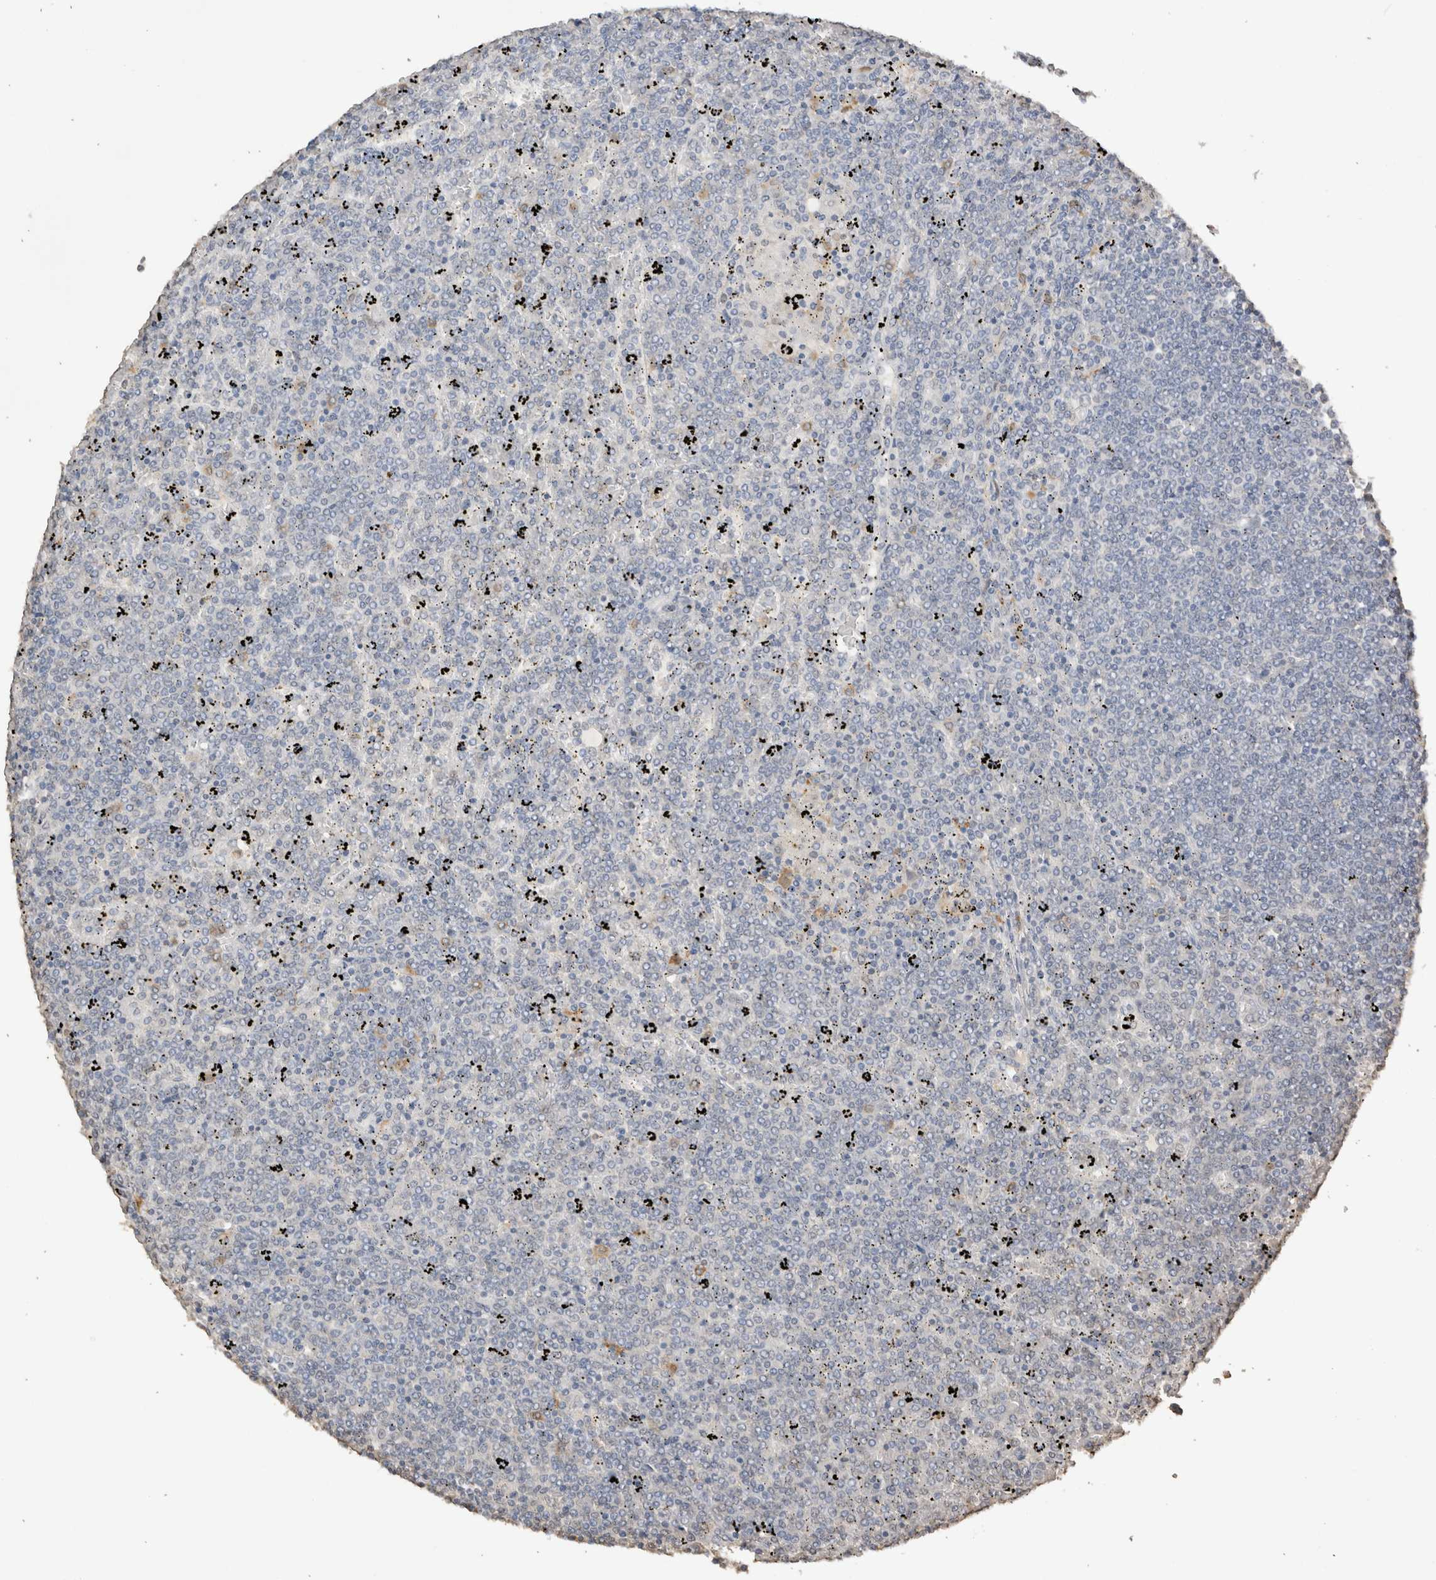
{"staining": {"intensity": "negative", "quantity": "none", "location": "none"}, "tissue": "lymphoma", "cell_type": "Tumor cells", "image_type": "cancer", "snomed": [{"axis": "morphology", "description": "Malignant lymphoma, non-Hodgkin's type, Low grade"}, {"axis": "topography", "description": "Spleen"}], "caption": "Micrograph shows no significant protein positivity in tumor cells of low-grade malignant lymphoma, non-Hodgkin's type.", "gene": "LGALS2", "patient": {"sex": "female", "age": 19}}